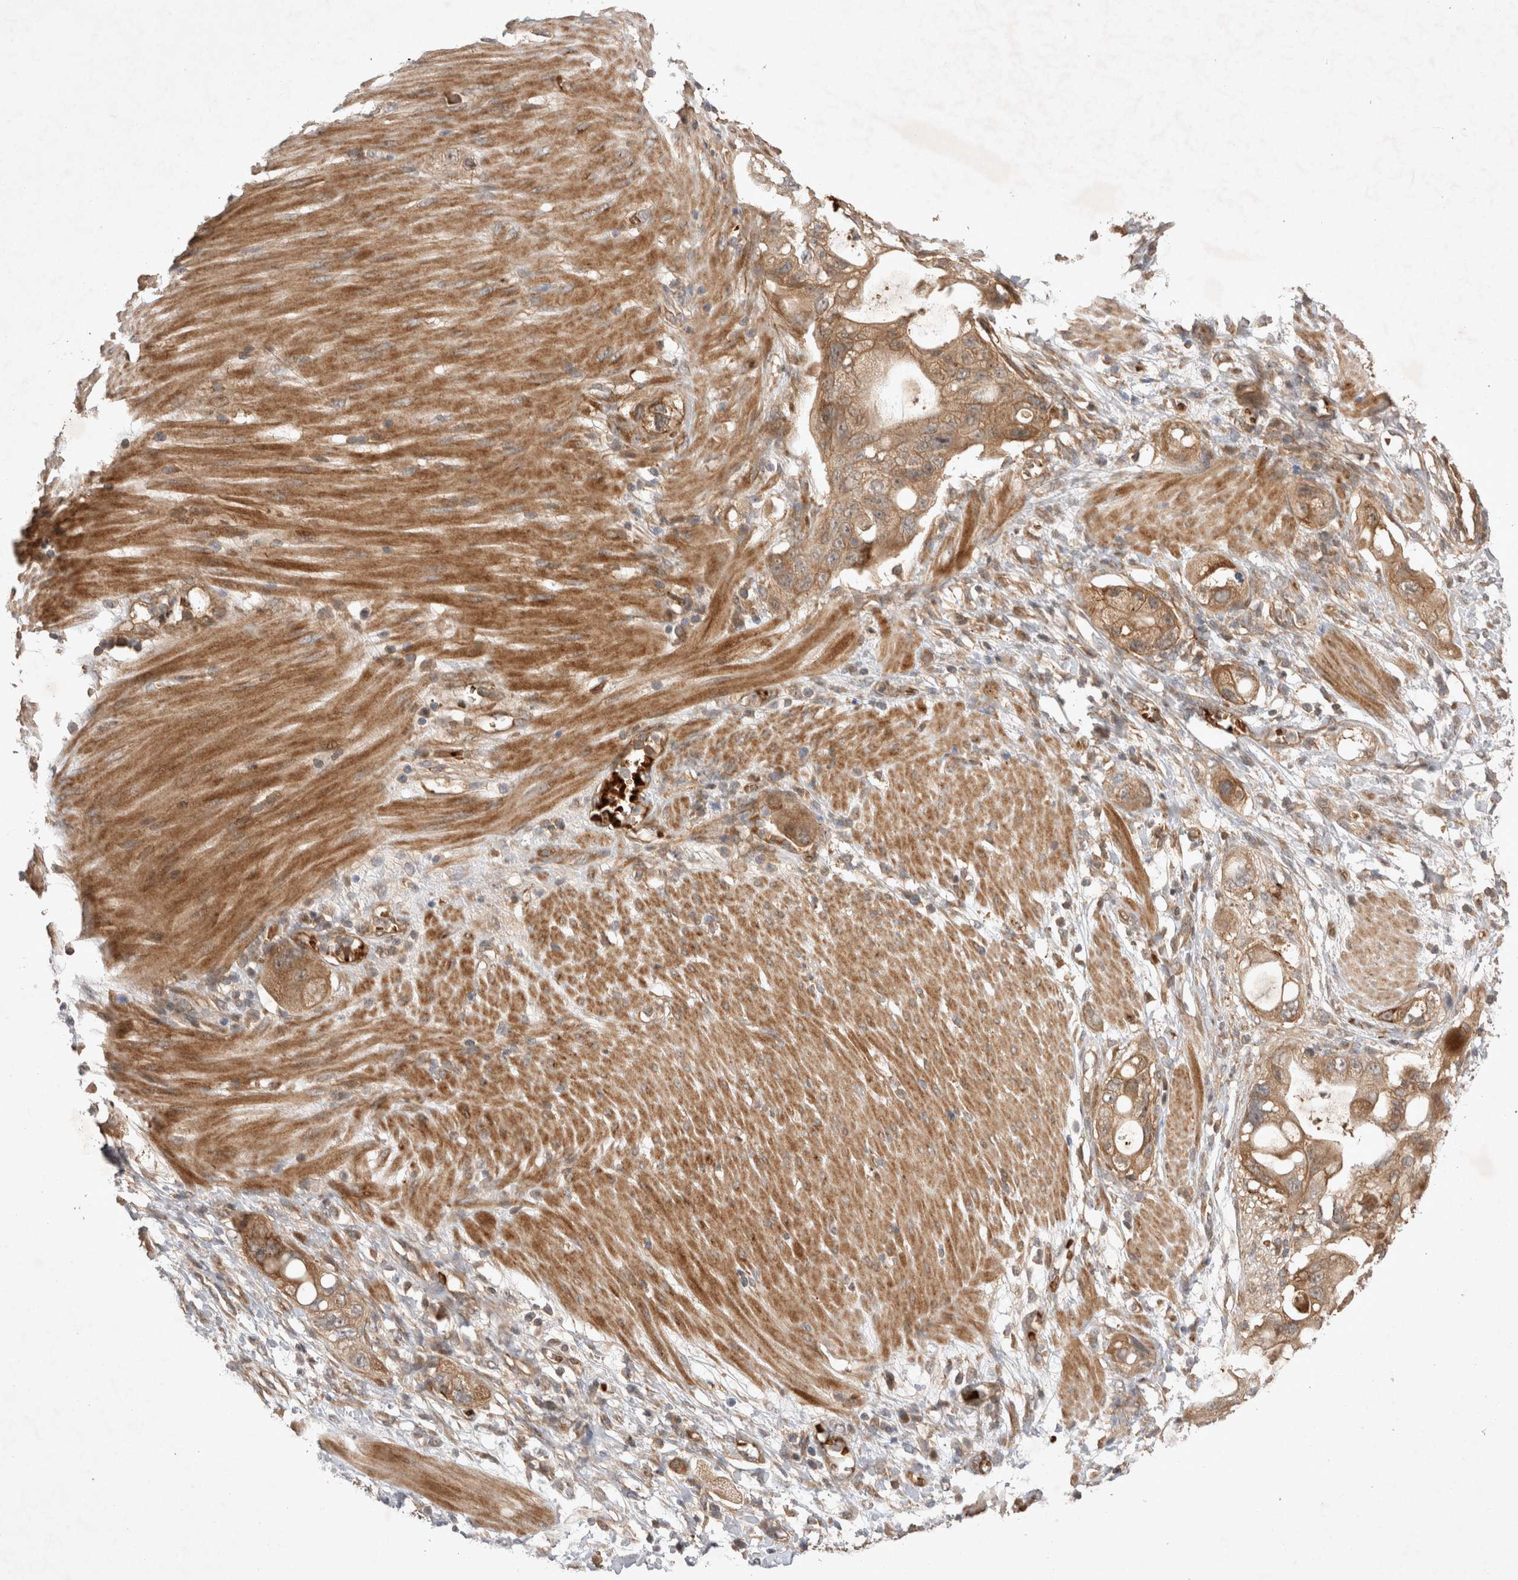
{"staining": {"intensity": "moderate", "quantity": ">75%", "location": "cytoplasmic/membranous"}, "tissue": "stomach cancer", "cell_type": "Tumor cells", "image_type": "cancer", "snomed": [{"axis": "morphology", "description": "Adenocarcinoma, NOS"}, {"axis": "topography", "description": "Stomach"}, {"axis": "topography", "description": "Stomach, lower"}], "caption": "DAB immunohistochemical staining of adenocarcinoma (stomach) shows moderate cytoplasmic/membranous protein positivity in approximately >75% of tumor cells.", "gene": "FAM221A", "patient": {"sex": "female", "age": 48}}